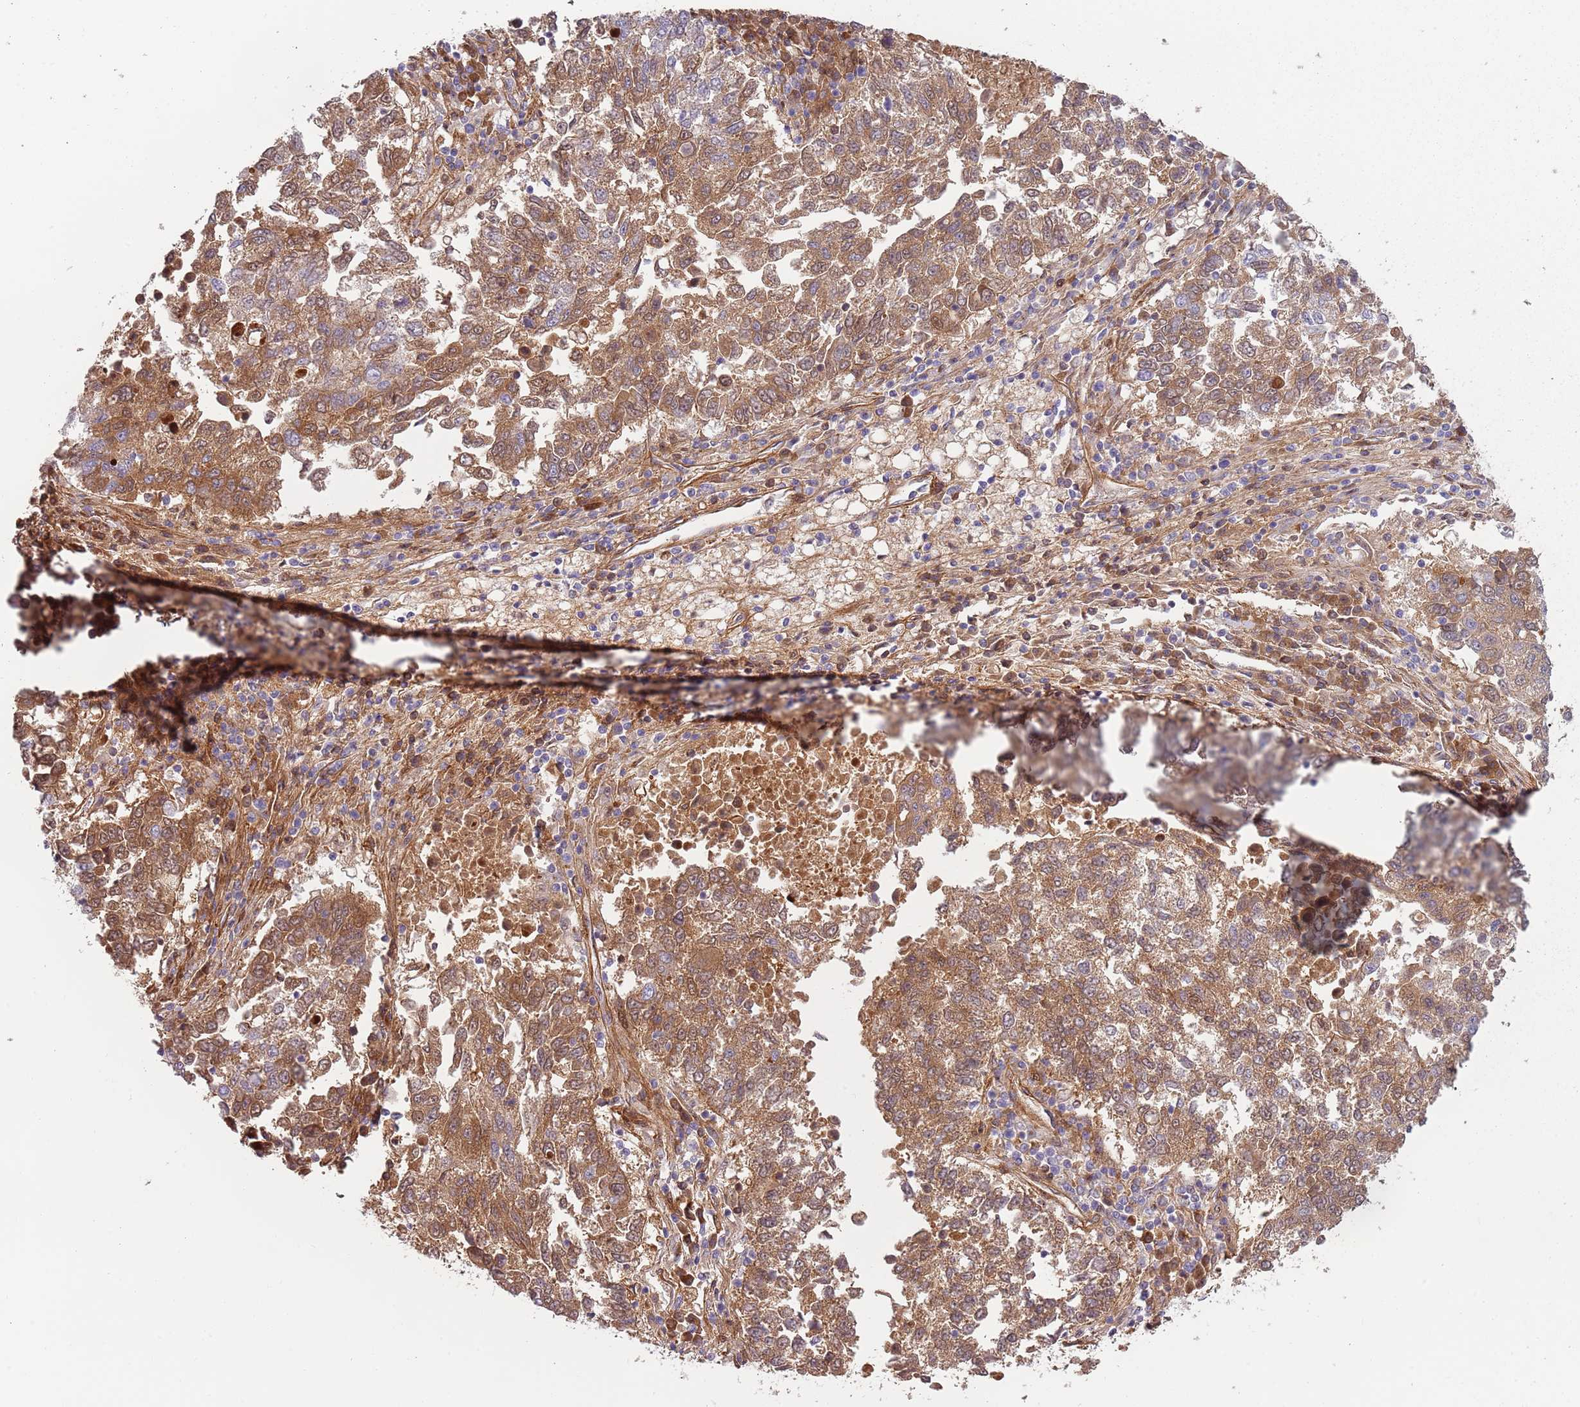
{"staining": {"intensity": "moderate", "quantity": ">75%", "location": "cytoplasmic/membranous"}, "tissue": "lung cancer", "cell_type": "Tumor cells", "image_type": "cancer", "snomed": [{"axis": "morphology", "description": "Squamous cell carcinoma, NOS"}, {"axis": "topography", "description": "Lung"}], "caption": "IHC histopathology image of neoplastic tissue: lung cancer (squamous cell carcinoma) stained using immunohistochemistry displays medium levels of moderate protein expression localized specifically in the cytoplasmic/membranous of tumor cells, appearing as a cytoplasmic/membranous brown color.", "gene": "NADK", "patient": {"sex": "male", "age": 73}}